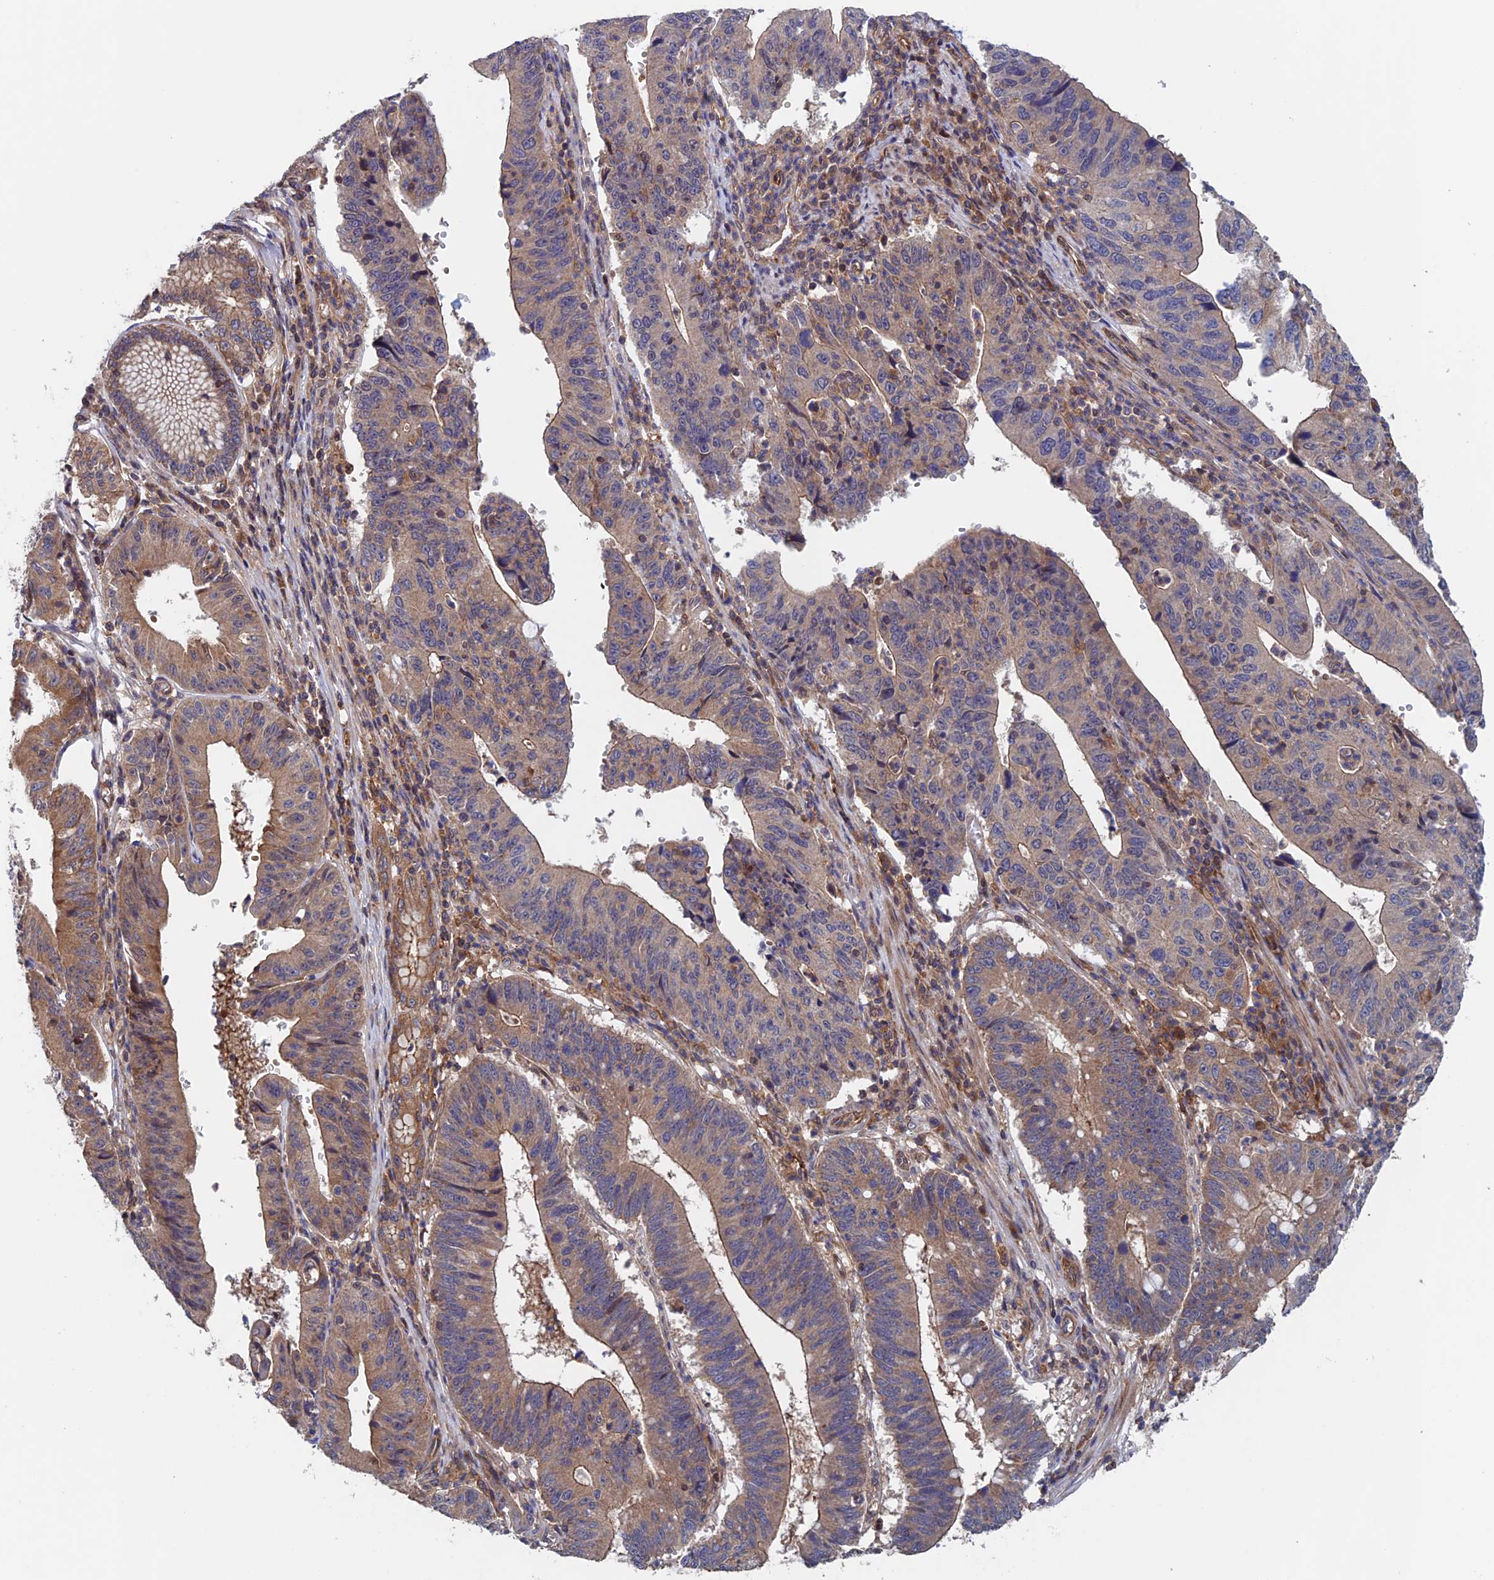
{"staining": {"intensity": "weak", "quantity": ">75%", "location": "cytoplasmic/membranous"}, "tissue": "stomach cancer", "cell_type": "Tumor cells", "image_type": "cancer", "snomed": [{"axis": "morphology", "description": "Adenocarcinoma, NOS"}, {"axis": "topography", "description": "Stomach"}], "caption": "Weak cytoplasmic/membranous positivity is appreciated in approximately >75% of tumor cells in stomach cancer.", "gene": "NUDT16L1", "patient": {"sex": "male", "age": 59}}